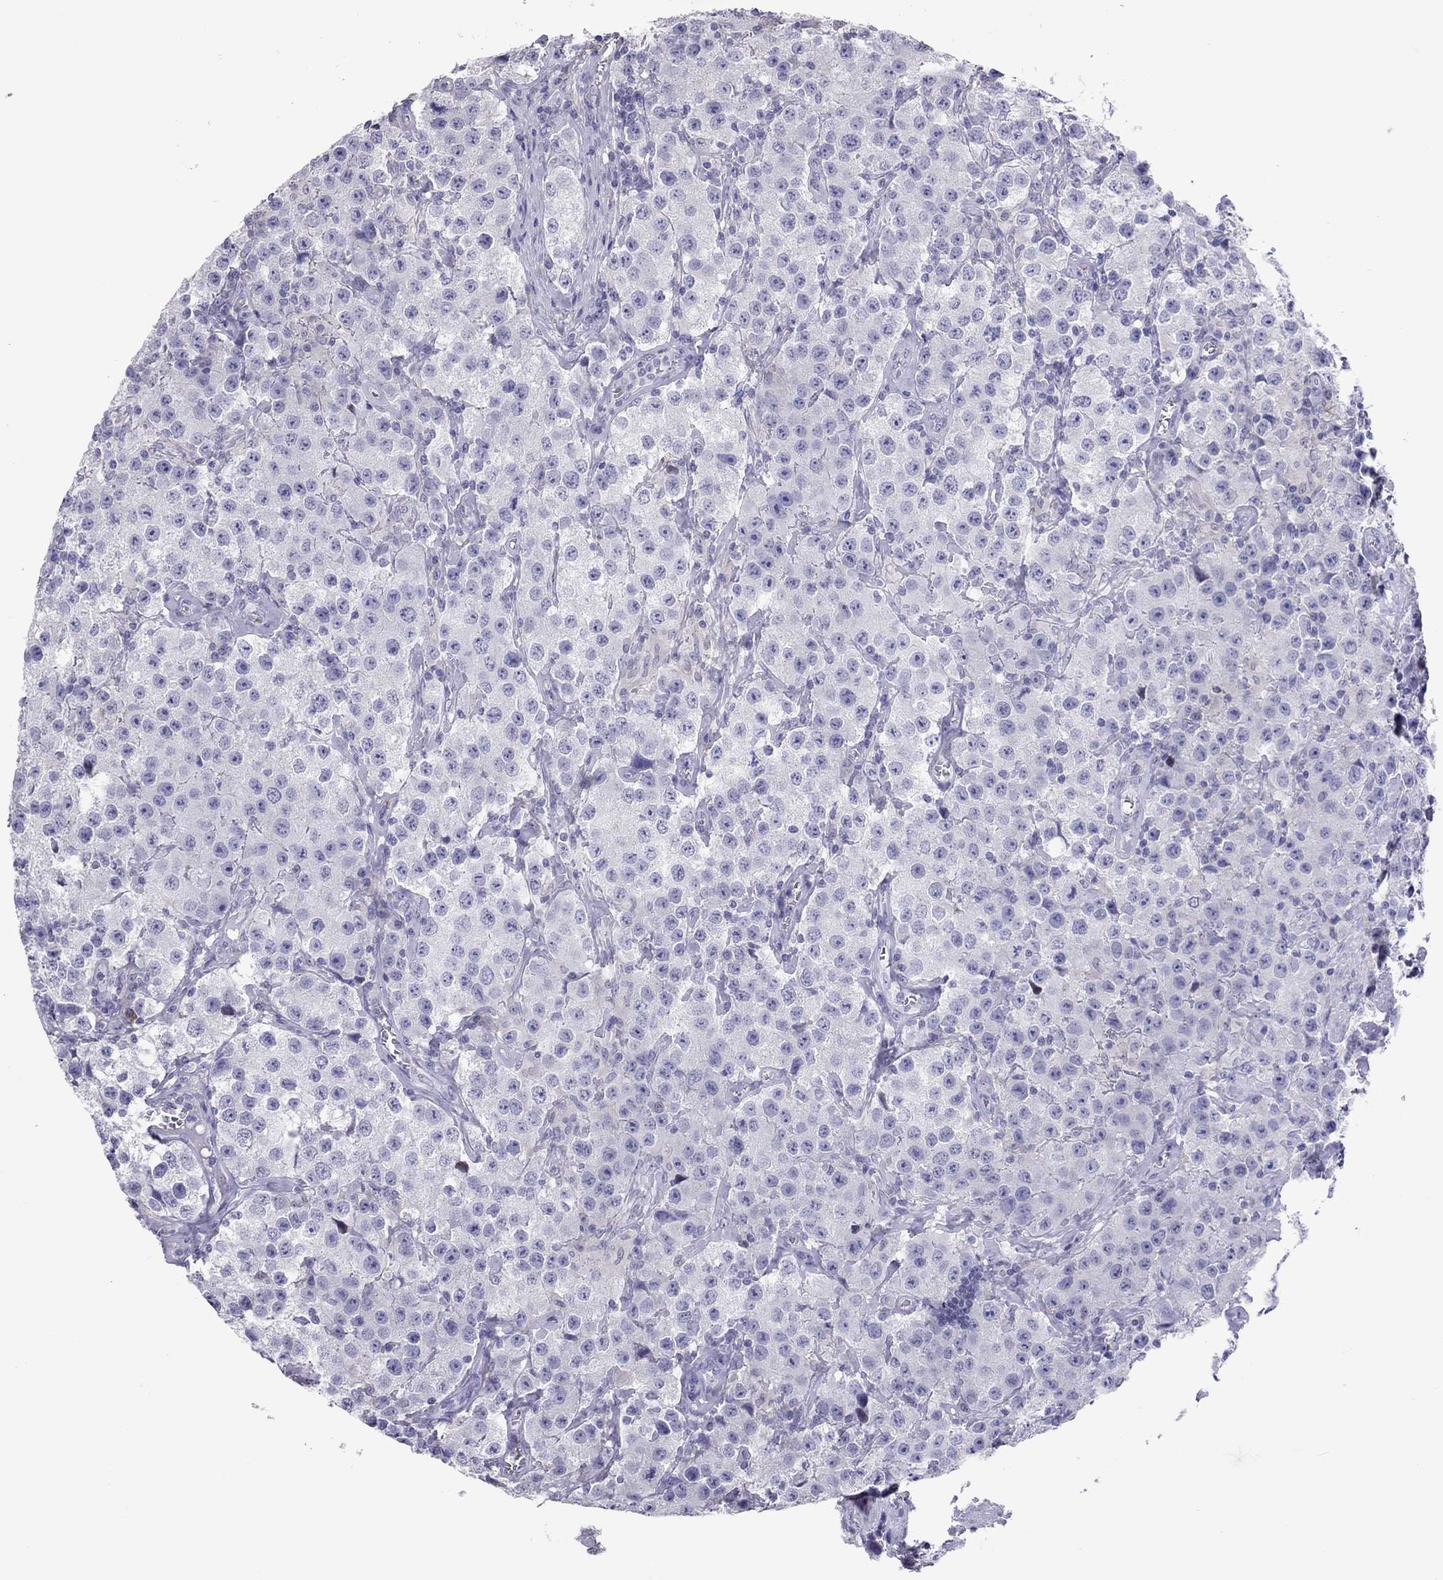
{"staining": {"intensity": "negative", "quantity": "none", "location": "none"}, "tissue": "testis cancer", "cell_type": "Tumor cells", "image_type": "cancer", "snomed": [{"axis": "morphology", "description": "Seminoma, NOS"}, {"axis": "topography", "description": "Testis"}], "caption": "Immunohistochemistry image of seminoma (testis) stained for a protein (brown), which exhibits no expression in tumor cells. (Immunohistochemistry, brightfield microscopy, high magnification).", "gene": "ADORA2A", "patient": {"sex": "male", "age": 52}}